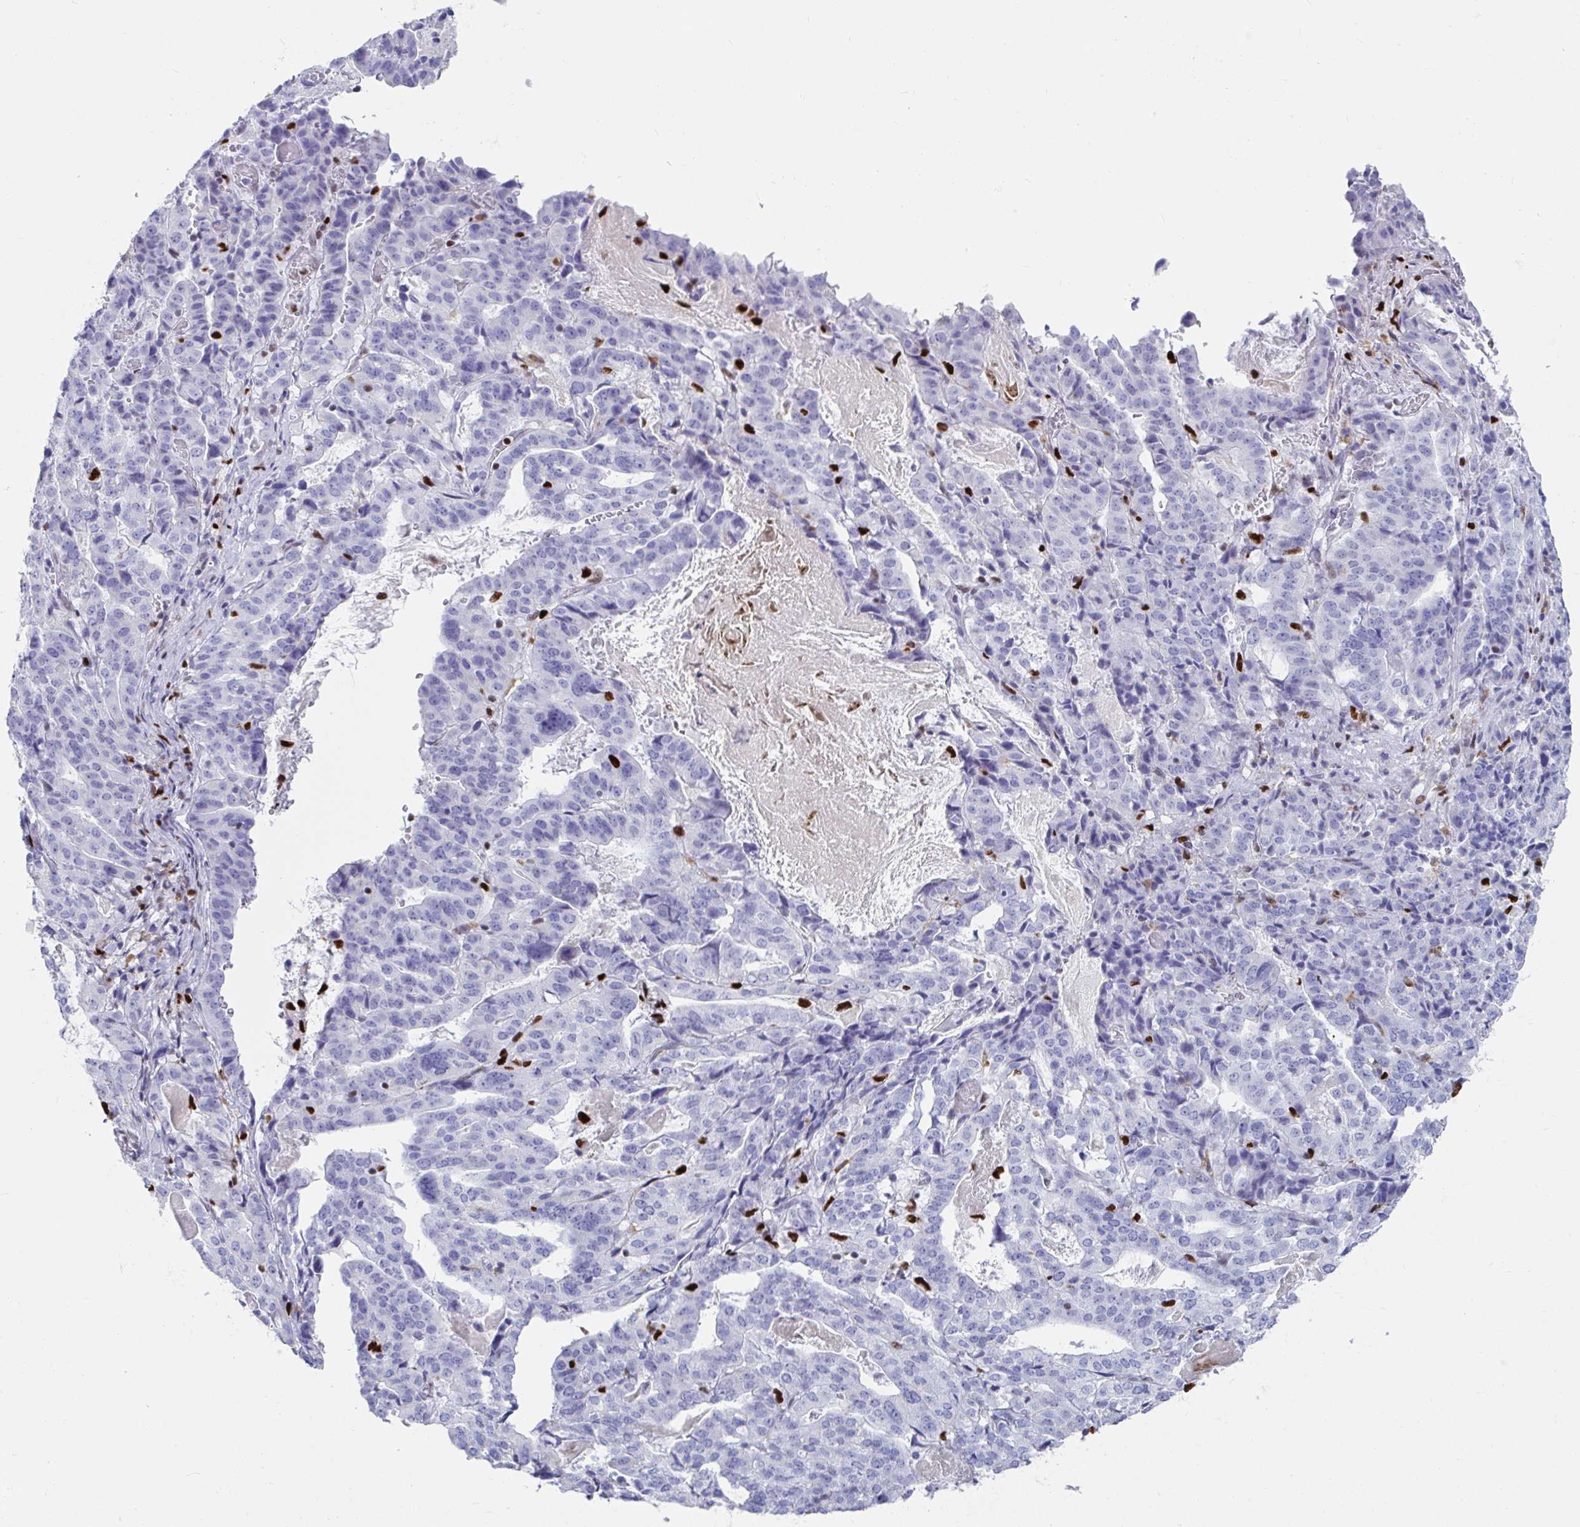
{"staining": {"intensity": "negative", "quantity": "none", "location": "none"}, "tissue": "stomach cancer", "cell_type": "Tumor cells", "image_type": "cancer", "snomed": [{"axis": "morphology", "description": "Adenocarcinoma, NOS"}, {"axis": "topography", "description": "Stomach"}], "caption": "Immunohistochemistry (IHC) photomicrograph of neoplastic tissue: human adenocarcinoma (stomach) stained with DAB (3,3'-diaminobenzidine) demonstrates no significant protein positivity in tumor cells. (DAB immunohistochemistry, high magnification).", "gene": "ZNF586", "patient": {"sex": "male", "age": 48}}